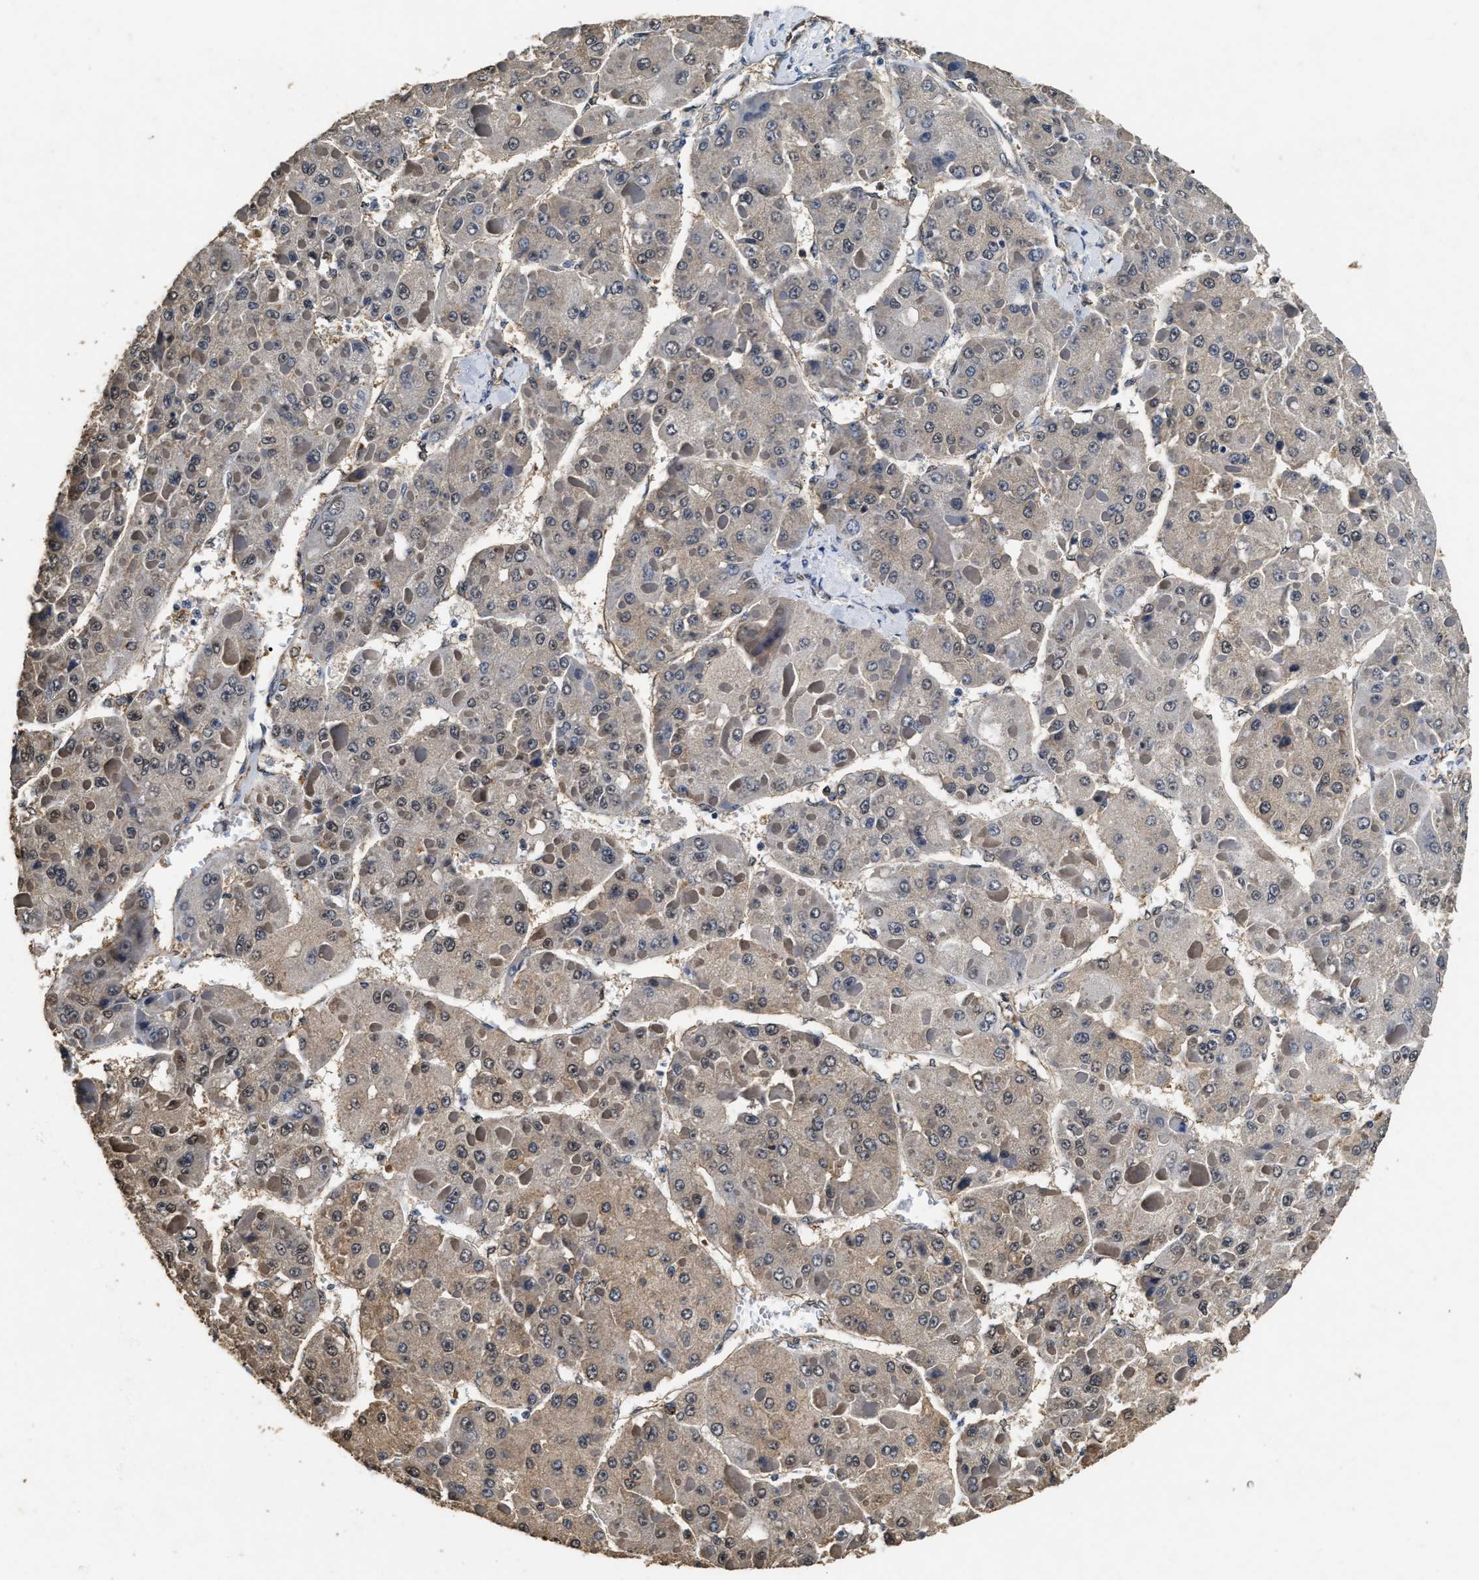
{"staining": {"intensity": "weak", "quantity": "<25%", "location": "cytoplasmic/membranous"}, "tissue": "liver cancer", "cell_type": "Tumor cells", "image_type": "cancer", "snomed": [{"axis": "morphology", "description": "Carcinoma, Hepatocellular, NOS"}, {"axis": "topography", "description": "Liver"}], "caption": "Histopathology image shows no significant protein staining in tumor cells of liver cancer (hepatocellular carcinoma).", "gene": "YWHAE", "patient": {"sex": "female", "age": 73}}